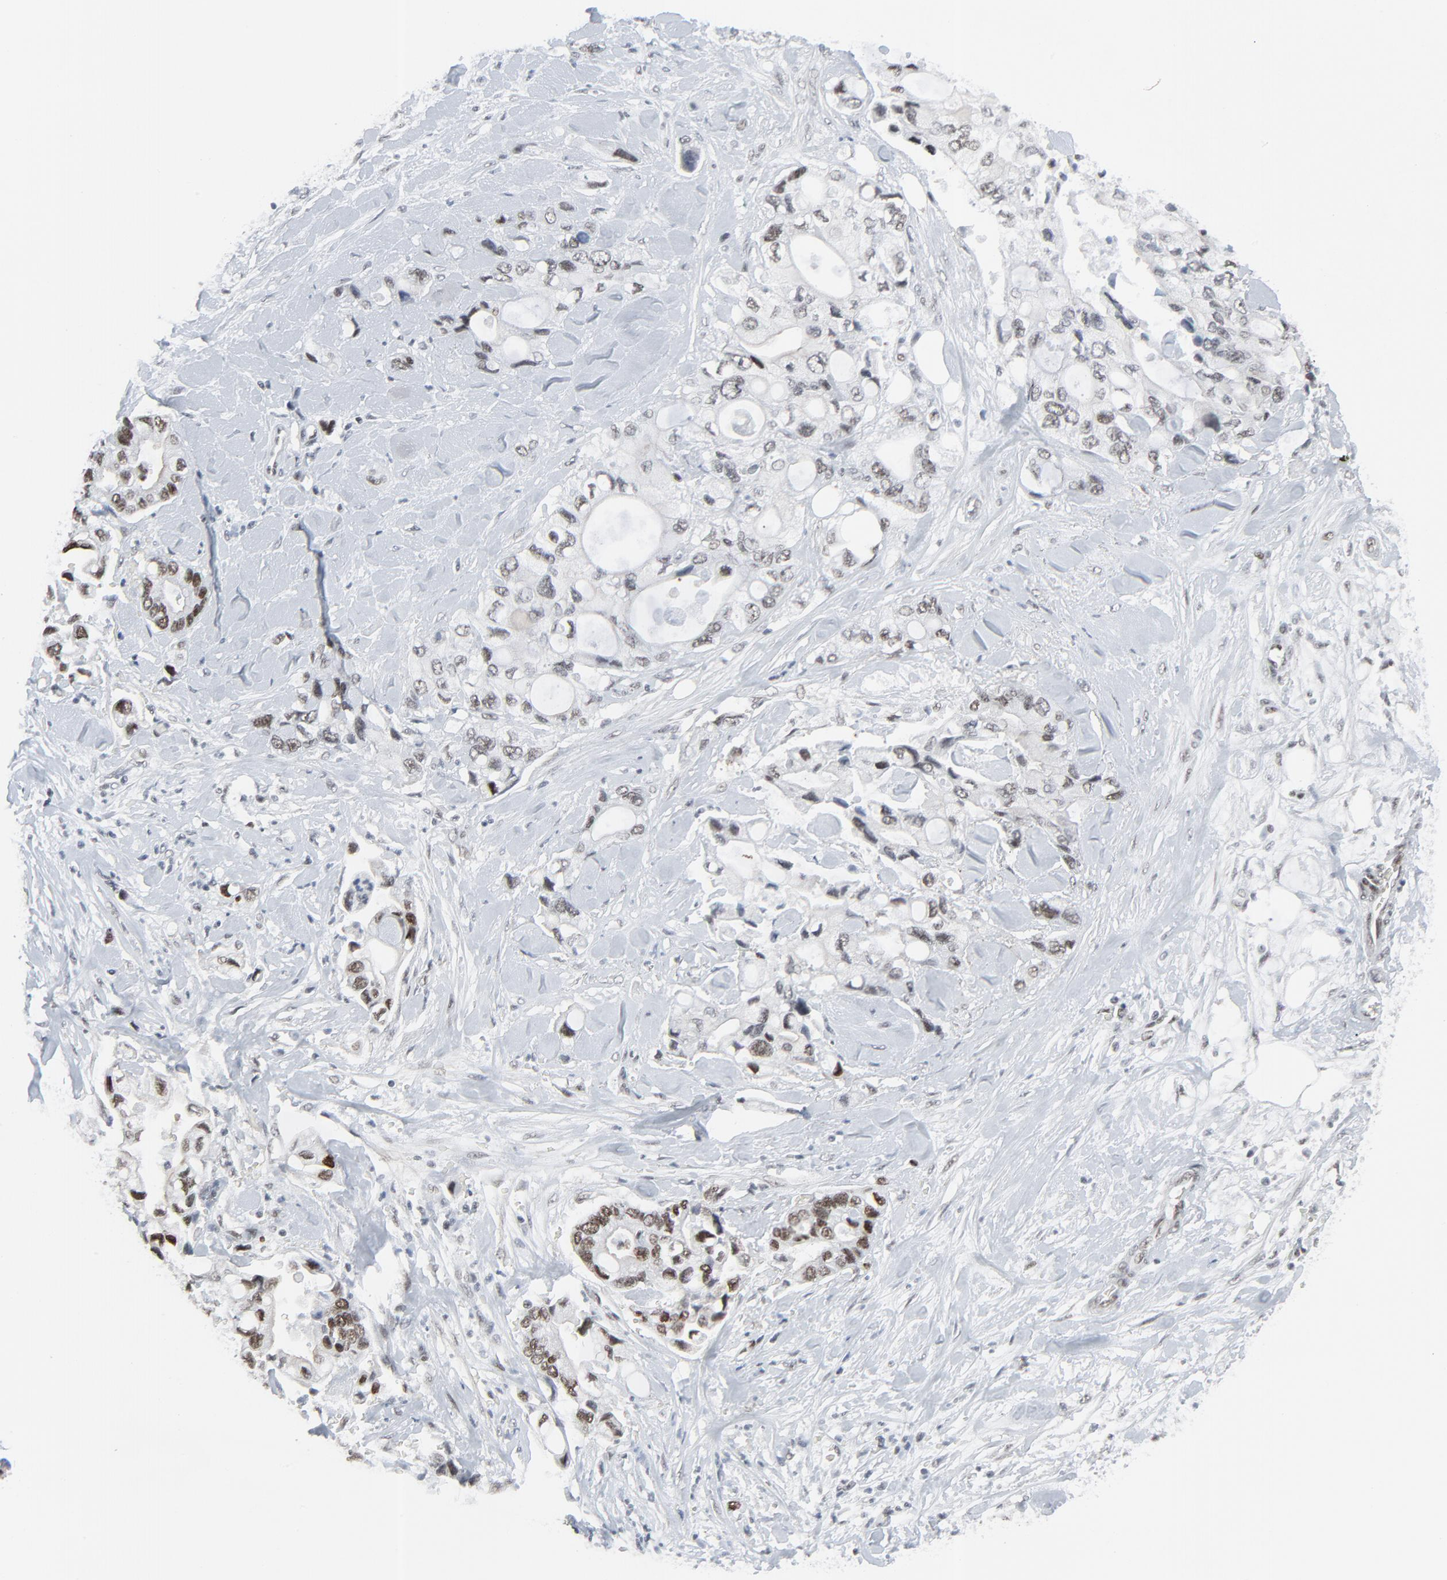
{"staining": {"intensity": "moderate", "quantity": ">75%", "location": "nuclear"}, "tissue": "pancreatic cancer", "cell_type": "Tumor cells", "image_type": "cancer", "snomed": [{"axis": "morphology", "description": "Adenocarcinoma, NOS"}, {"axis": "topography", "description": "Pancreas"}], "caption": "High-magnification brightfield microscopy of pancreatic adenocarcinoma stained with DAB (brown) and counterstained with hematoxylin (blue). tumor cells exhibit moderate nuclear expression is seen in approximately>75% of cells.", "gene": "FBXO28", "patient": {"sex": "male", "age": 70}}